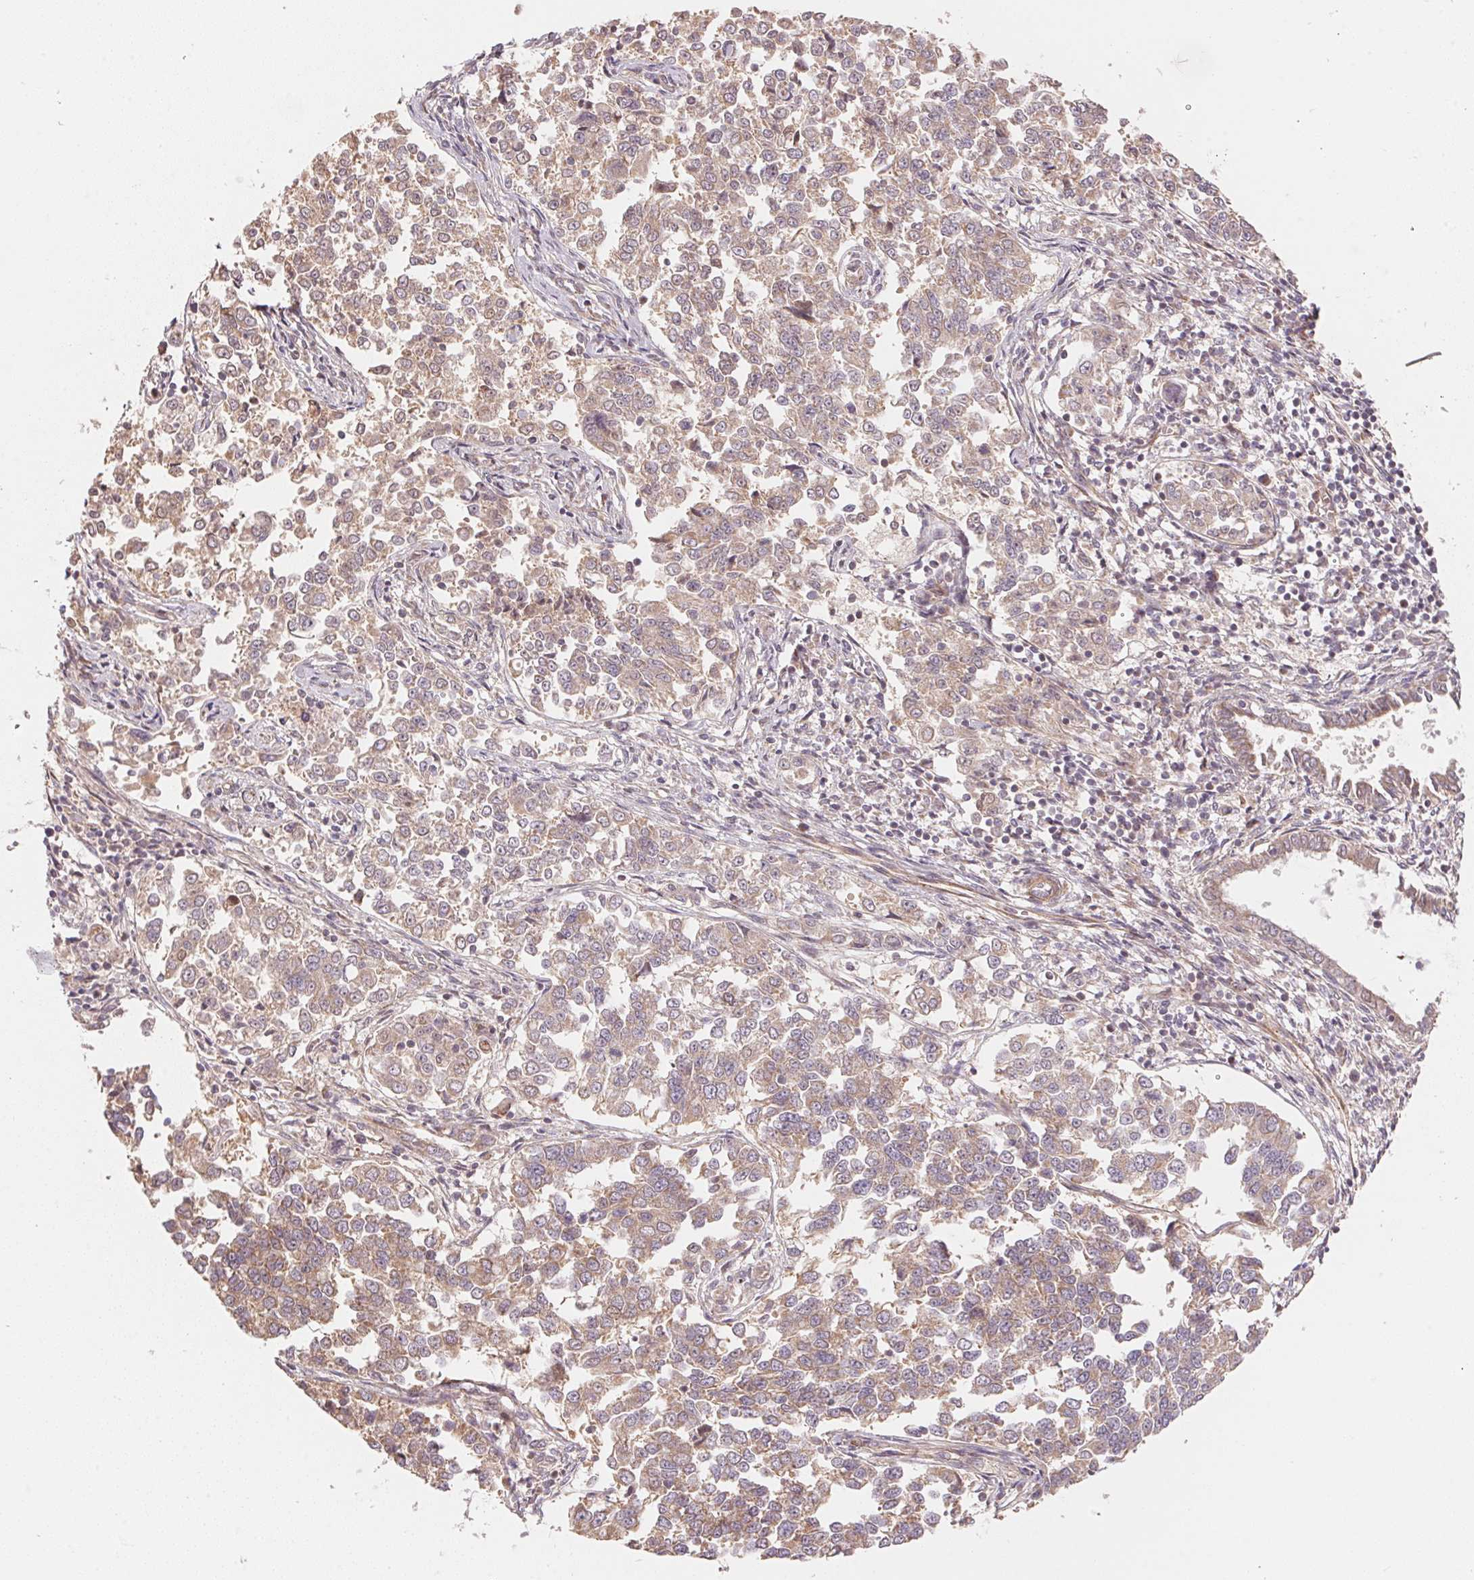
{"staining": {"intensity": "weak", "quantity": ">75%", "location": "cytoplasmic/membranous"}, "tissue": "endometrial cancer", "cell_type": "Tumor cells", "image_type": "cancer", "snomed": [{"axis": "morphology", "description": "Adenocarcinoma, NOS"}, {"axis": "topography", "description": "Endometrium"}], "caption": "This photomicrograph displays IHC staining of adenocarcinoma (endometrial), with low weak cytoplasmic/membranous positivity in about >75% of tumor cells.", "gene": "TNIP2", "patient": {"sex": "female", "age": 43}}